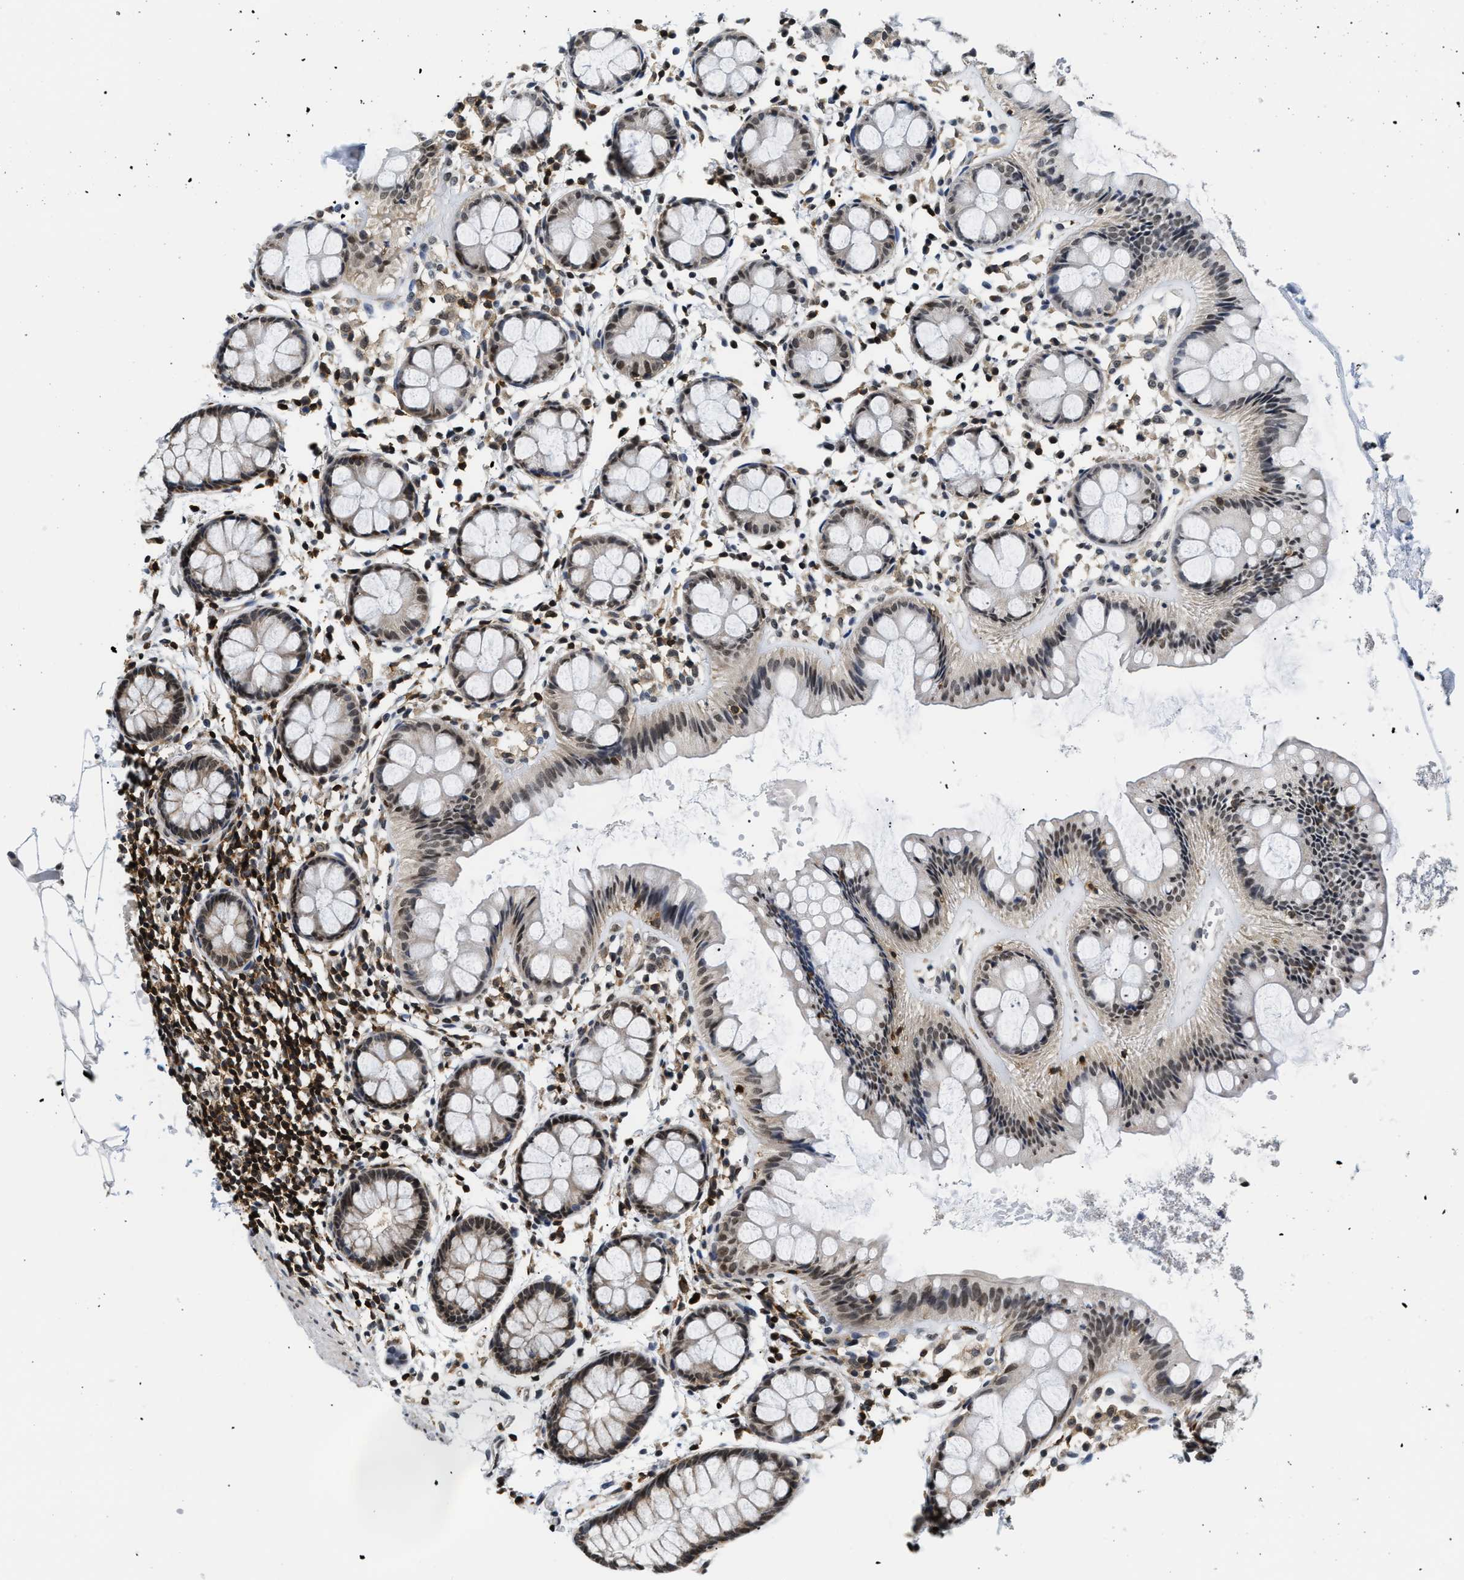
{"staining": {"intensity": "moderate", "quantity": "25%-75%", "location": "cytoplasmic/membranous,nuclear"}, "tissue": "rectum", "cell_type": "Glandular cells", "image_type": "normal", "snomed": [{"axis": "morphology", "description": "Normal tissue, NOS"}, {"axis": "topography", "description": "Rectum"}], "caption": "Rectum stained with DAB (3,3'-diaminobenzidine) immunohistochemistry demonstrates medium levels of moderate cytoplasmic/membranous,nuclear staining in approximately 25%-75% of glandular cells.", "gene": "STK10", "patient": {"sex": "female", "age": 66}}